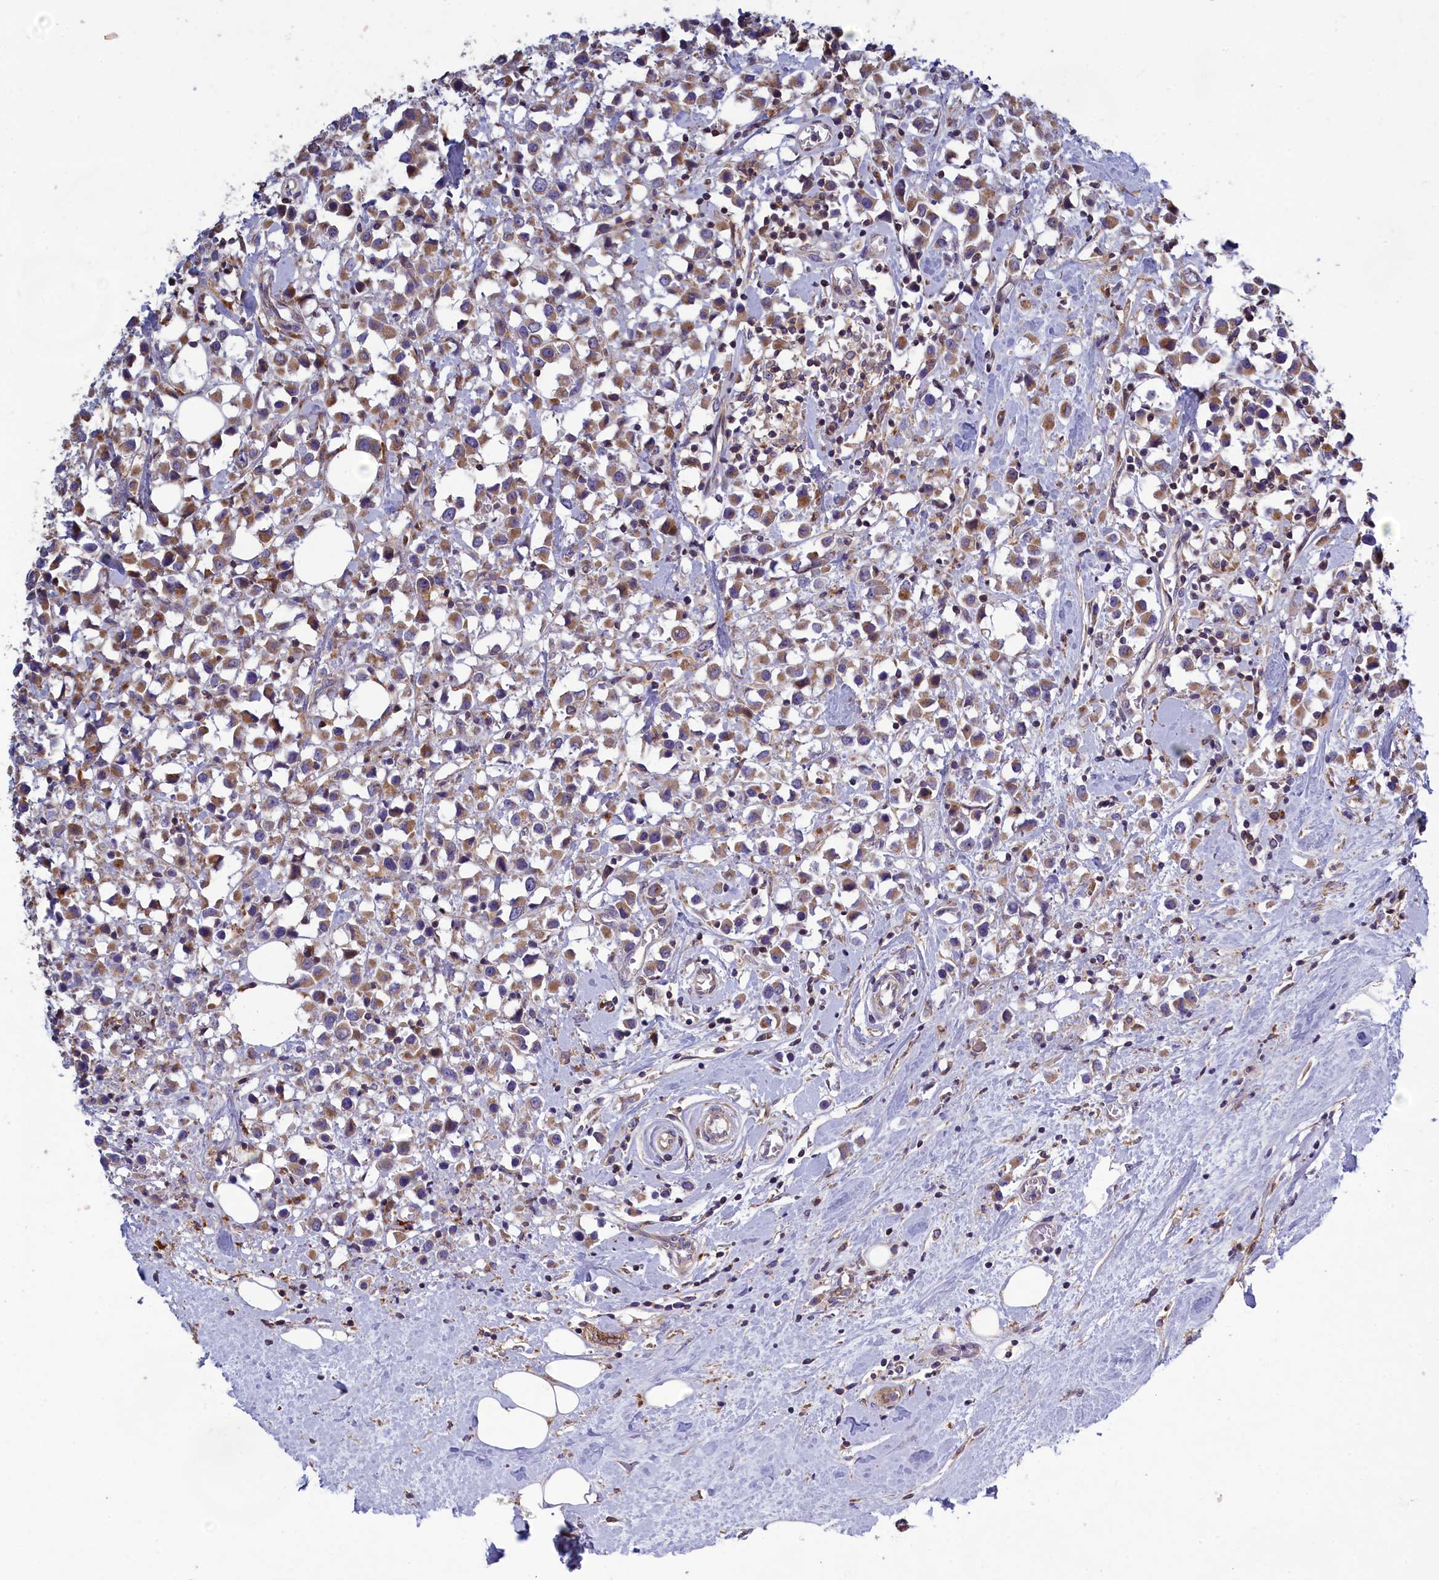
{"staining": {"intensity": "moderate", "quantity": ">75%", "location": "cytoplasmic/membranous"}, "tissue": "breast cancer", "cell_type": "Tumor cells", "image_type": "cancer", "snomed": [{"axis": "morphology", "description": "Duct carcinoma"}, {"axis": "topography", "description": "Breast"}], "caption": "This image exhibits IHC staining of breast invasive ductal carcinoma, with medium moderate cytoplasmic/membranous expression in about >75% of tumor cells.", "gene": "BLTP2", "patient": {"sex": "female", "age": 61}}